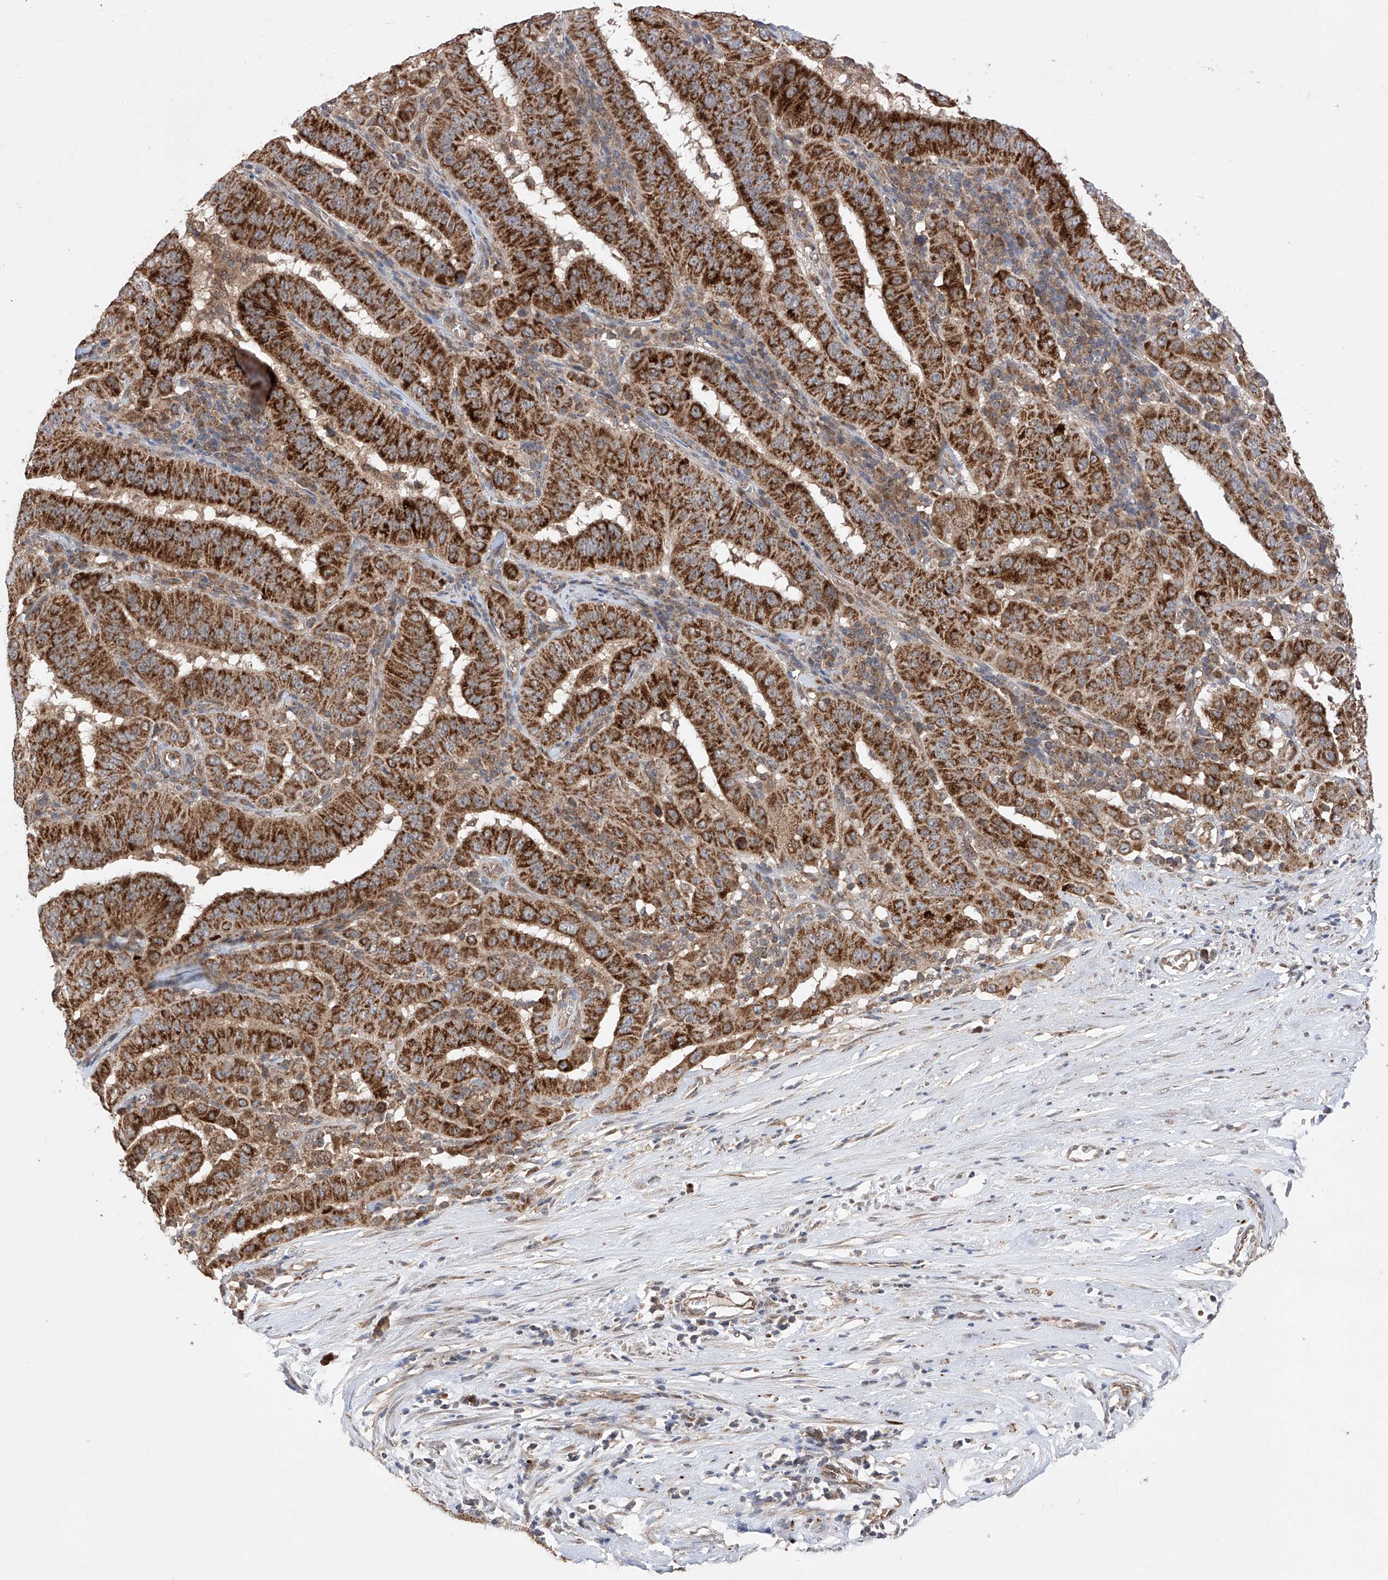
{"staining": {"intensity": "strong", "quantity": ">75%", "location": "cytoplasmic/membranous"}, "tissue": "pancreatic cancer", "cell_type": "Tumor cells", "image_type": "cancer", "snomed": [{"axis": "morphology", "description": "Adenocarcinoma, NOS"}, {"axis": "topography", "description": "Pancreas"}], "caption": "IHC of human pancreatic cancer (adenocarcinoma) reveals high levels of strong cytoplasmic/membranous staining in approximately >75% of tumor cells. (Brightfield microscopy of DAB IHC at high magnification).", "gene": "SDHAF4", "patient": {"sex": "male", "age": 63}}